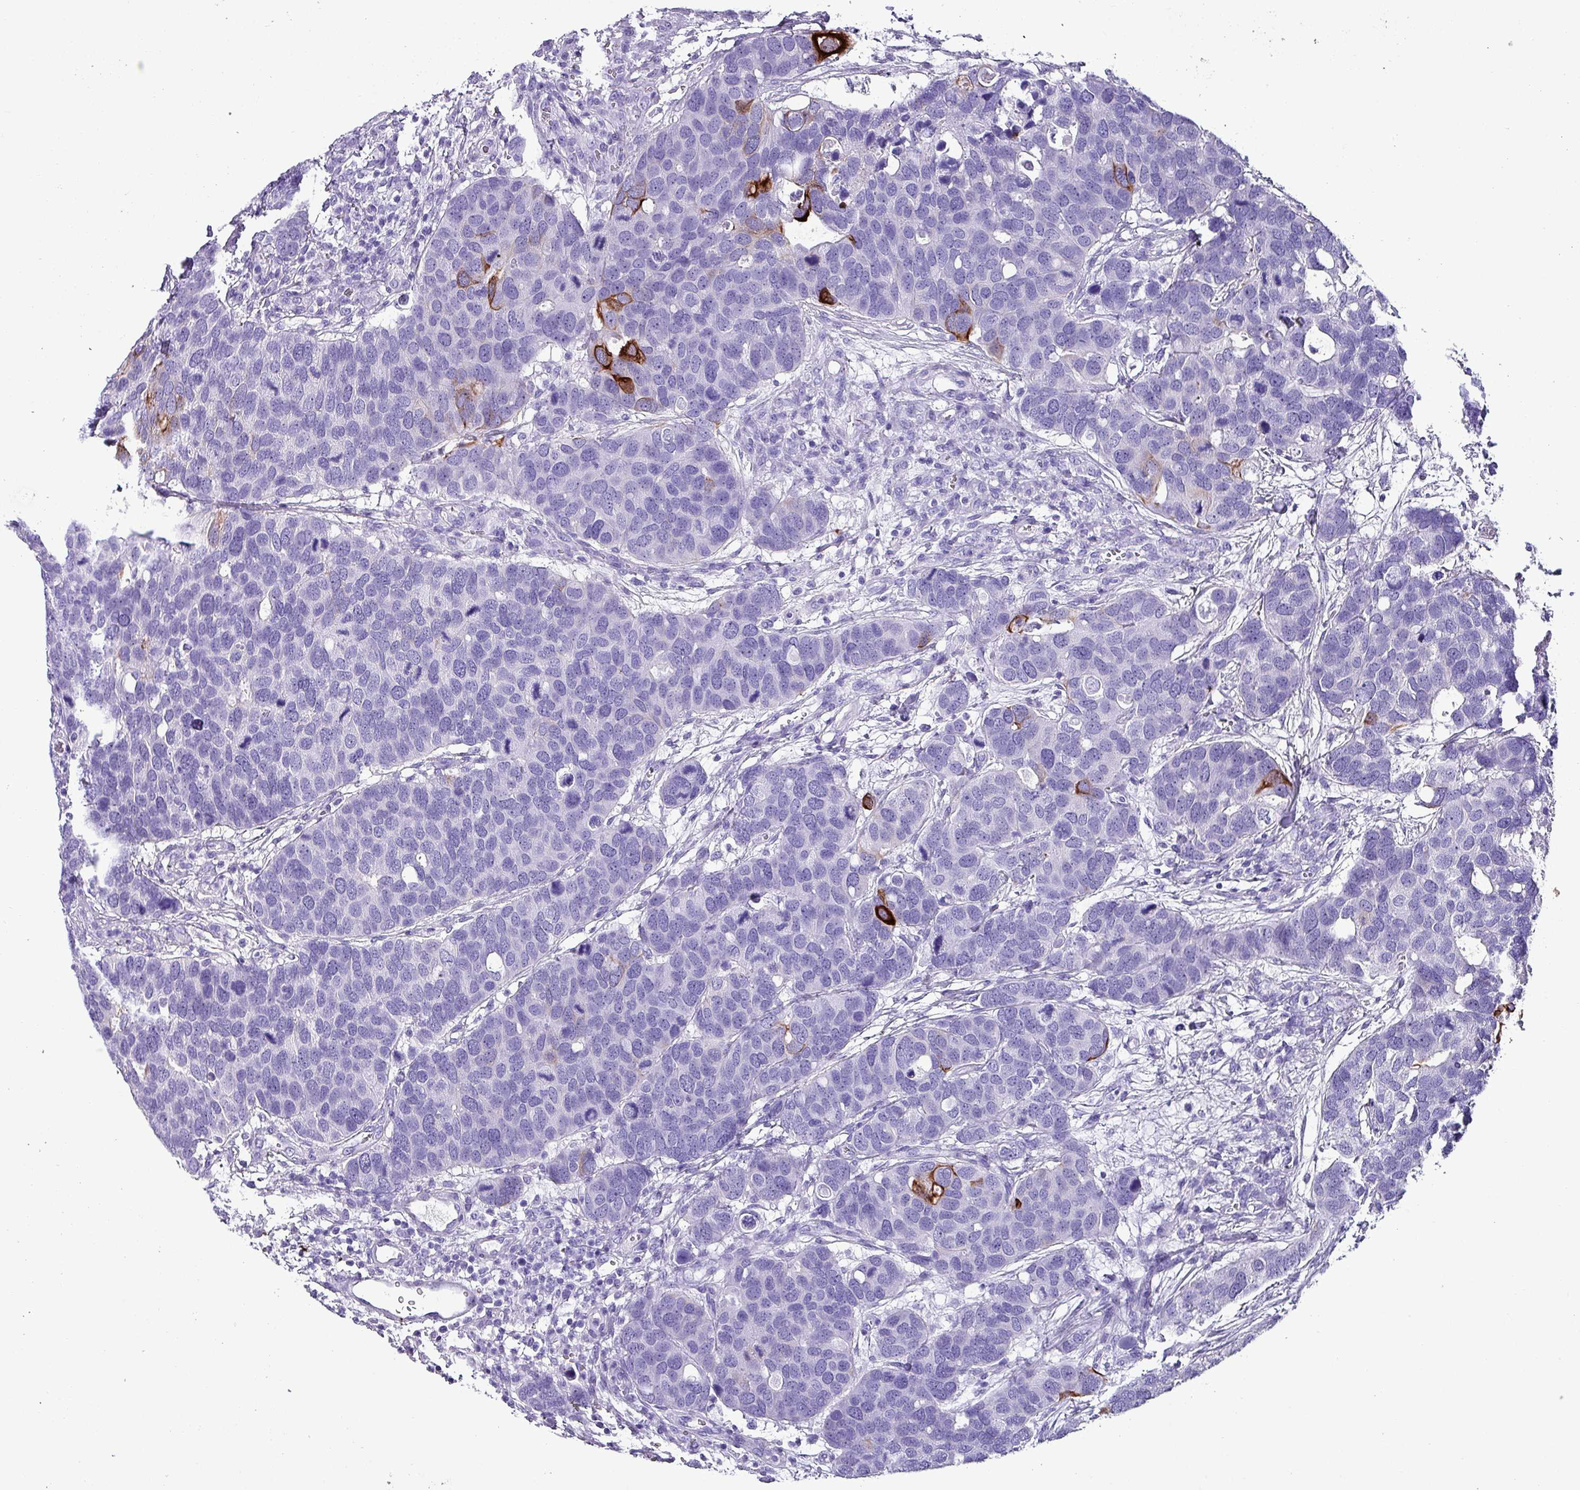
{"staining": {"intensity": "strong", "quantity": "<25%", "location": "cytoplasmic/membranous"}, "tissue": "breast cancer", "cell_type": "Tumor cells", "image_type": "cancer", "snomed": [{"axis": "morphology", "description": "Duct carcinoma"}, {"axis": "topography", "description": "Breast"}], "caption": "Human breast cancer stained with a protein marker exhibits strong staining in tumor cells.", "gene": "KRT6C", "patient": {"sex": "female", "age": 83}}